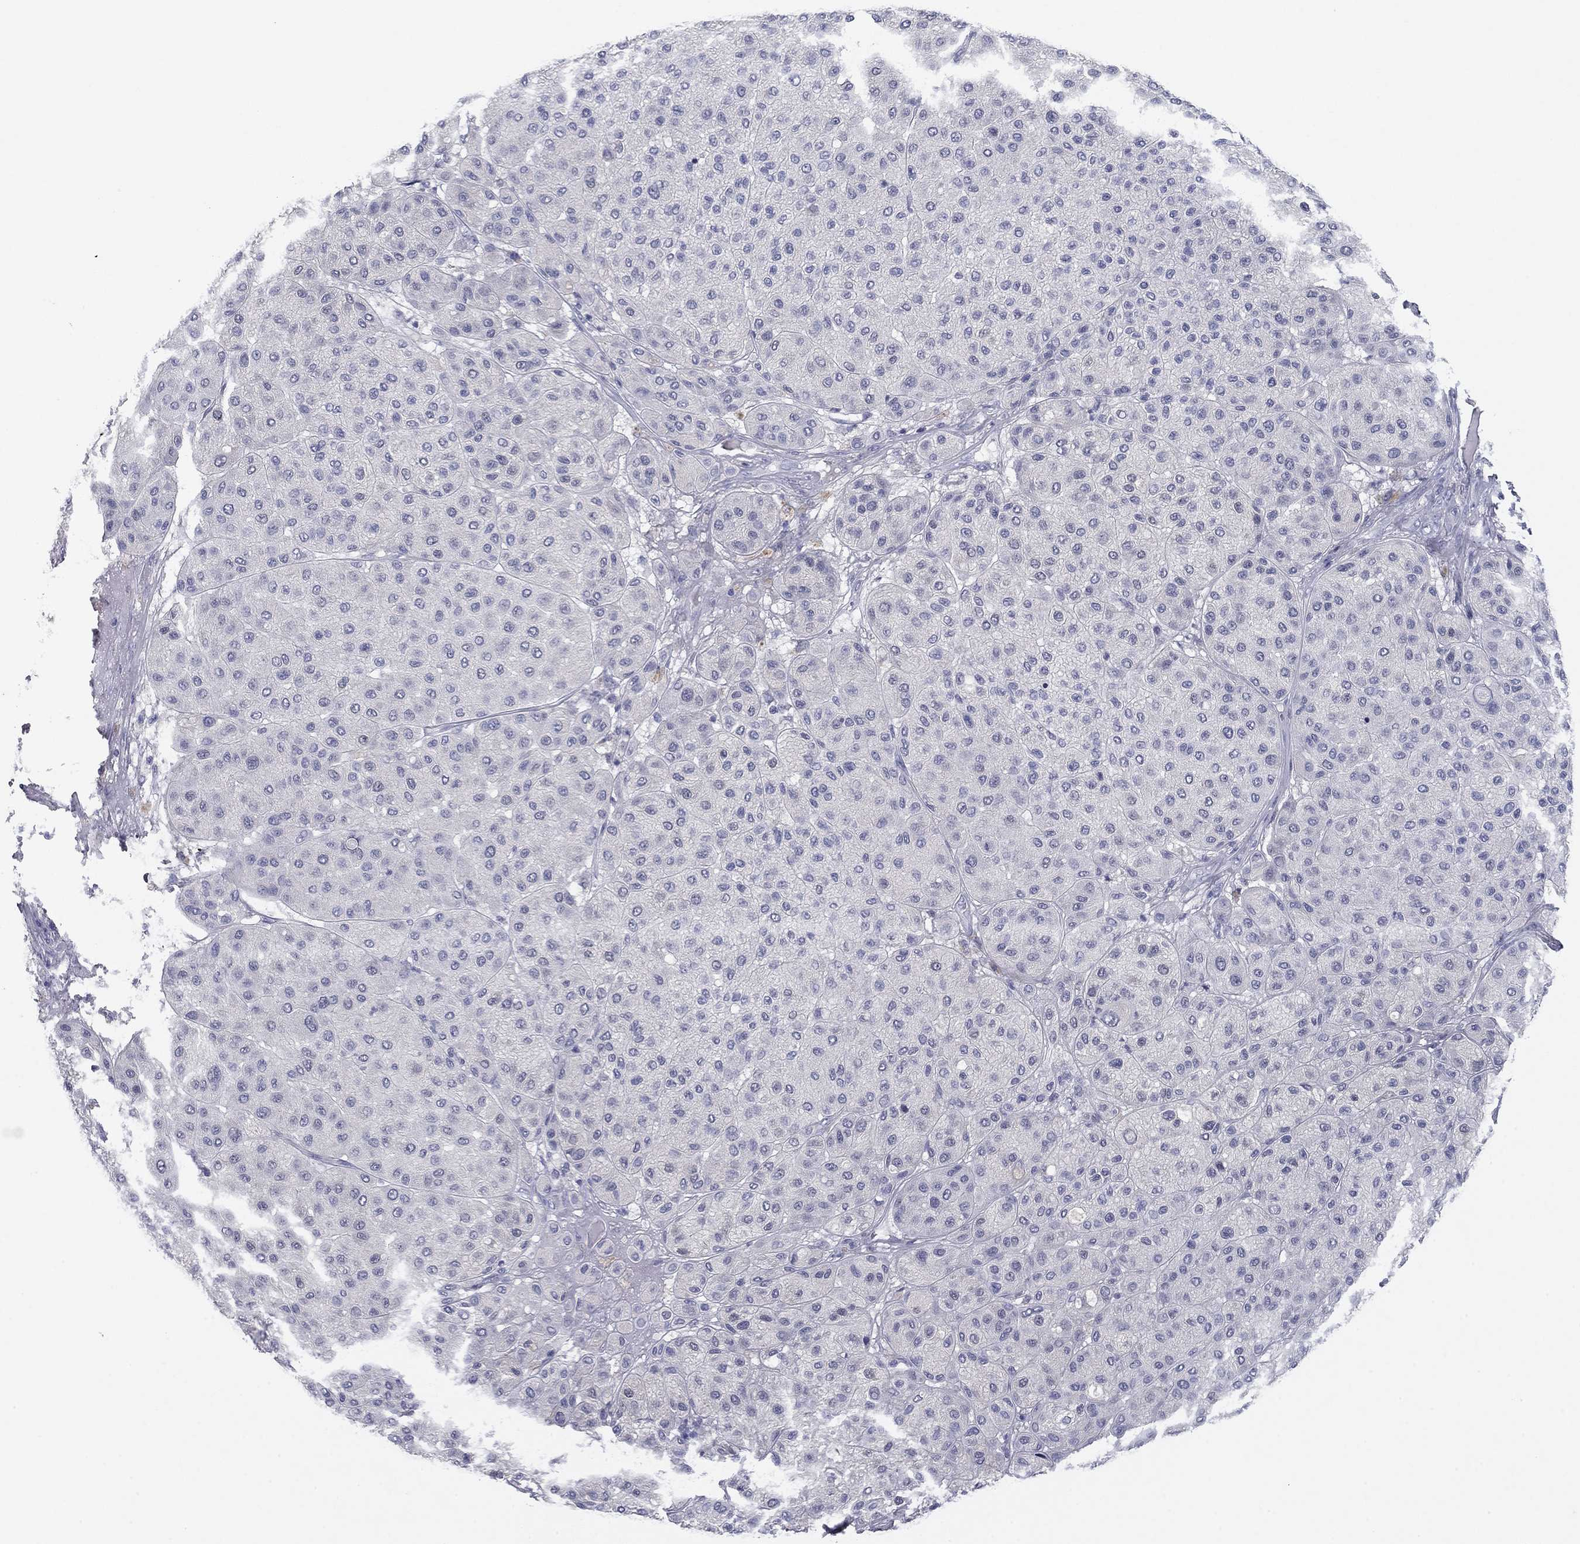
{"staining": {"intensity": "negative", "quantity": "none", "location": "none"}, "tissue": "melanoma", "cell_type": "Tumor cells", "image_type": "cancer", "snomed": [{"axis": "morphology", "description": "Malignant melanoma, Metastatic site"}, {"axis": "topography", "description": "Smooth muscle"}], "caption": "The immunohistochemistry (IHC) micrograph has no significant expression in tumor cells of malignant melanoma (metastatic site) tissue.", "gene": "CNTNAP4", "patient": {"sex": "male", "age": 41}}